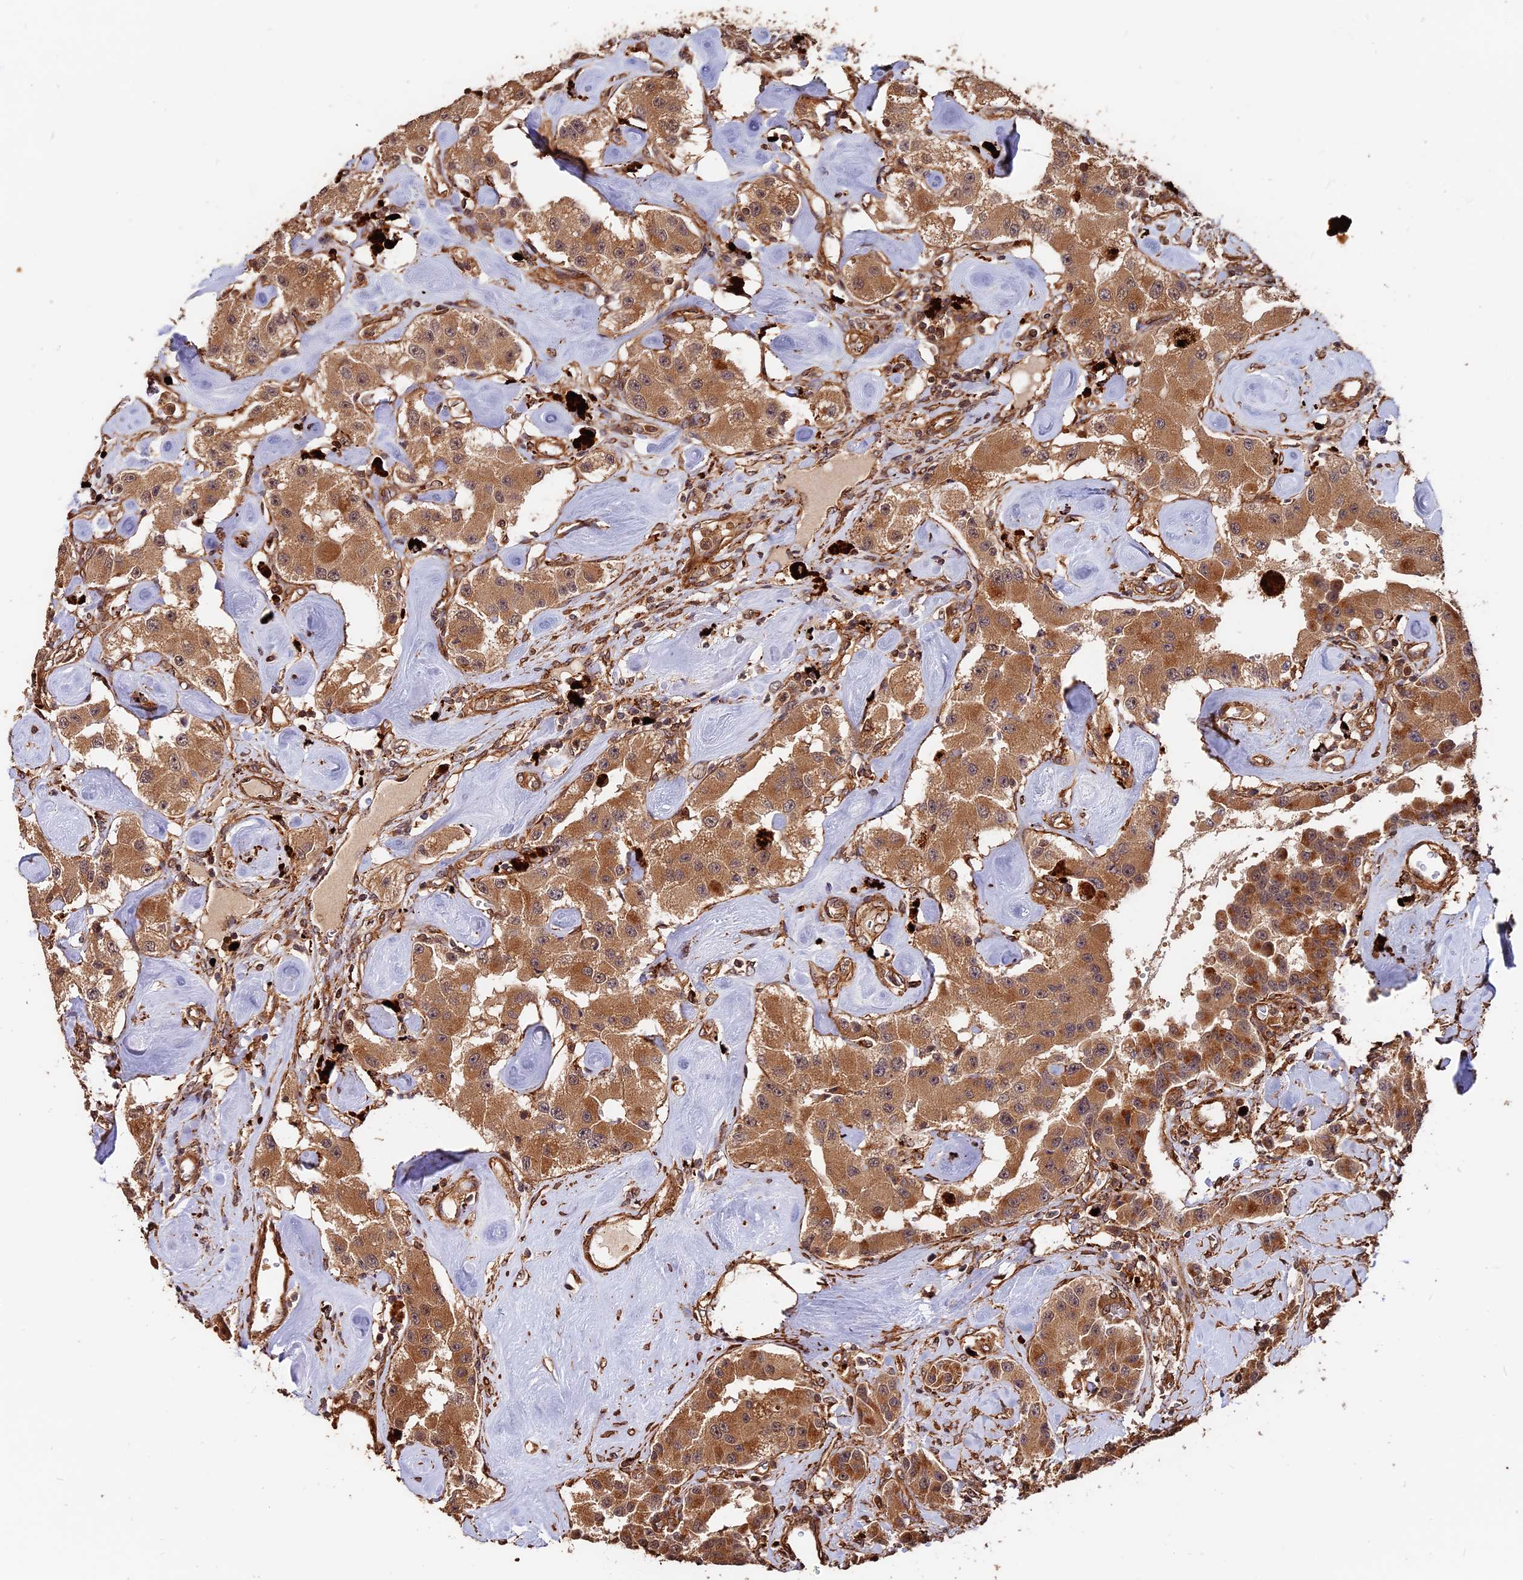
{"staining": {"intensity": "moderate", "quantity": ">75%", "location": "cytoplasmic/membranous"}, "tissue": "carcinoid", "cell_type": "Tumor cells", "image_type": "cancer", "snomed": [{"axis": "morphology", "description": "Carcinoid, malignant, NOS"}, {"axis": "topography", "description": "Pancreas"}], "caption": "Moderate cytoplasmic/membranous positivity for a protein is appreciated in about >75% of tumor cells of malignant carcinoid using immunohistochemistry.", "gene": "MMP15", "patient": {"sex": "male", "age": 41}}